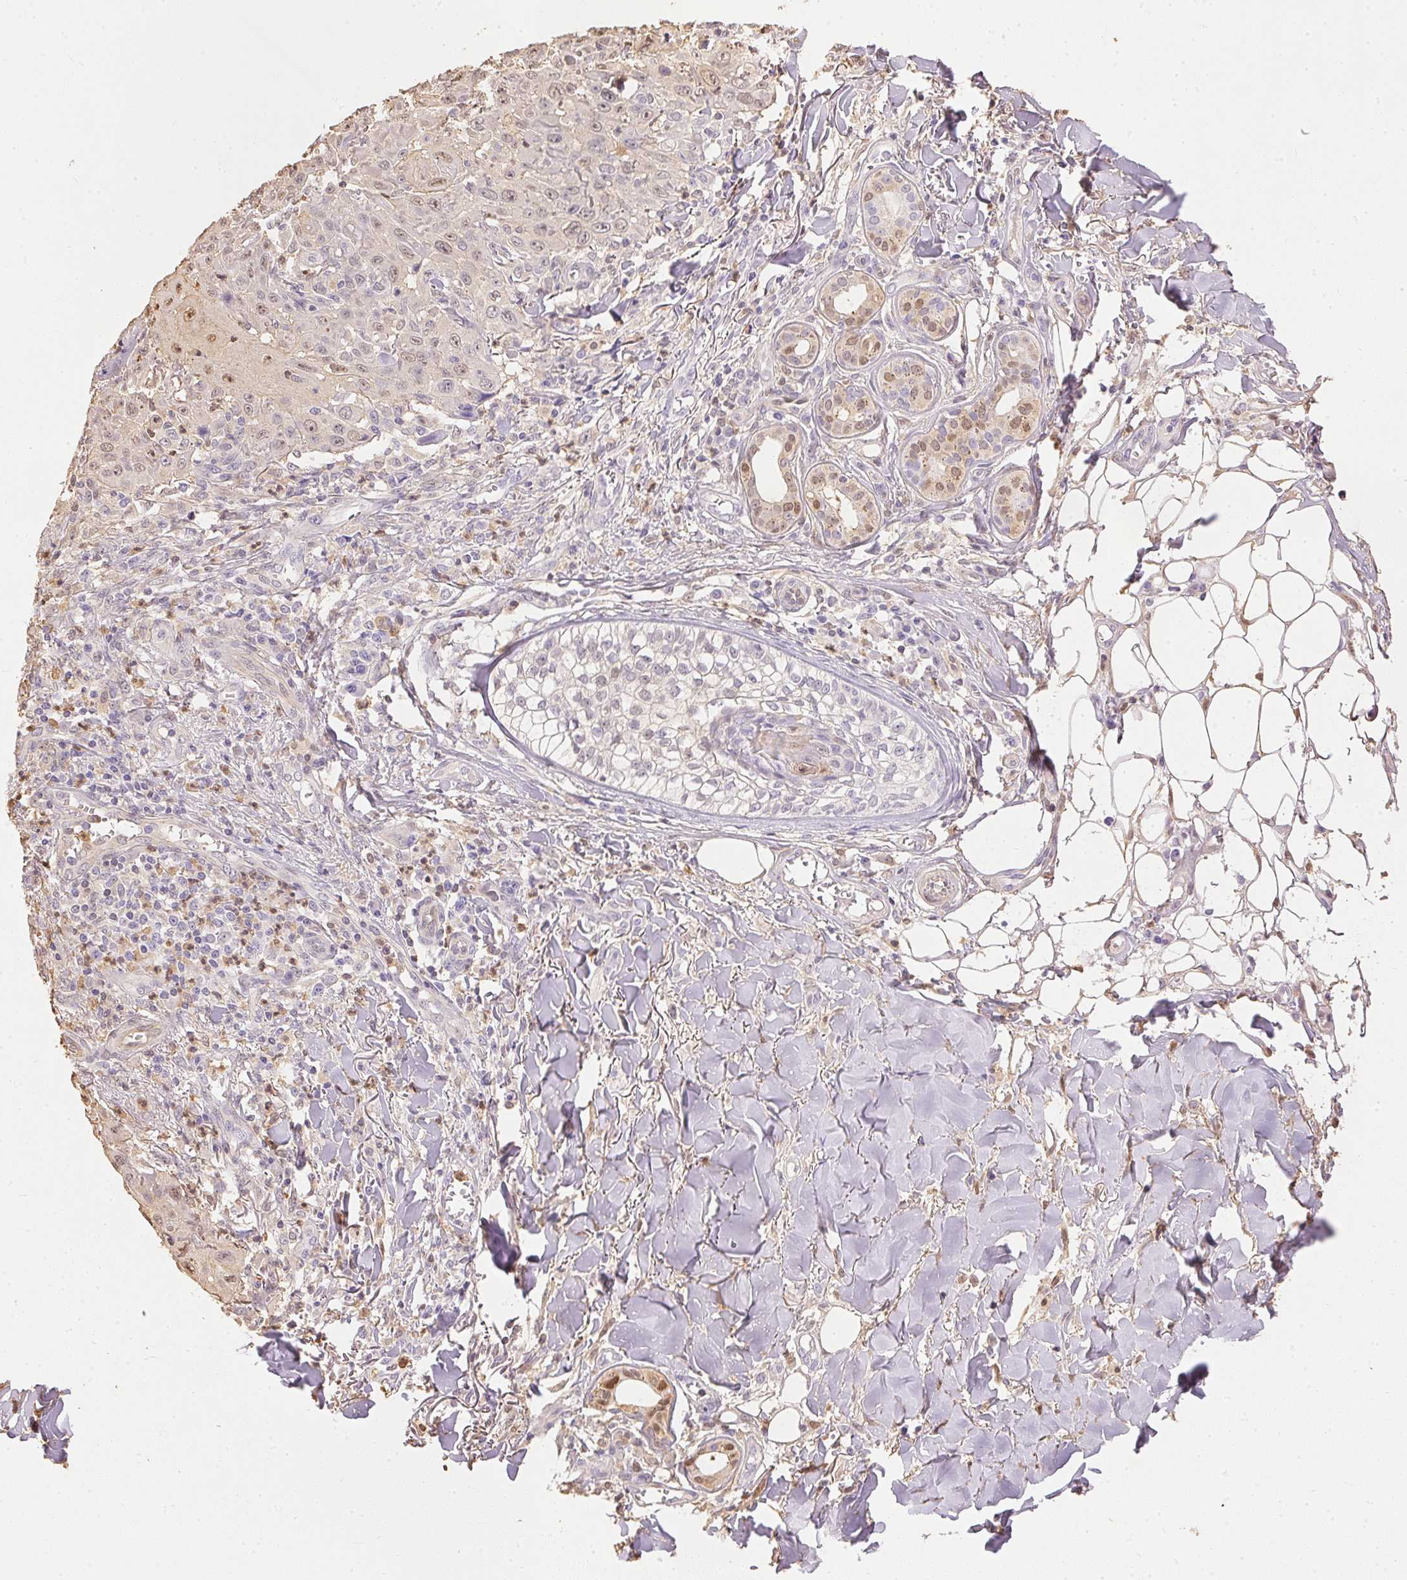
{"staining": {"intensity": "weak", "quantity": "<25%", "location": "nuclear"}, "tissue": "skin cancer", "cell_type": "Tumor cells", "image_type": "cancer", "snomed": [{"axis": "morphology", "description": "Squamous cell carcinoma, NOS"}, {"axis": "topography", "description": "Skin"}], "caption": "IHC micrograph of skin cancer (squamous cell carcinoma) stained for a protein (brown), which displays no expression in tumor cells.", "gene": "S100A3", "patient": {"sex": "male", "age": 75}}